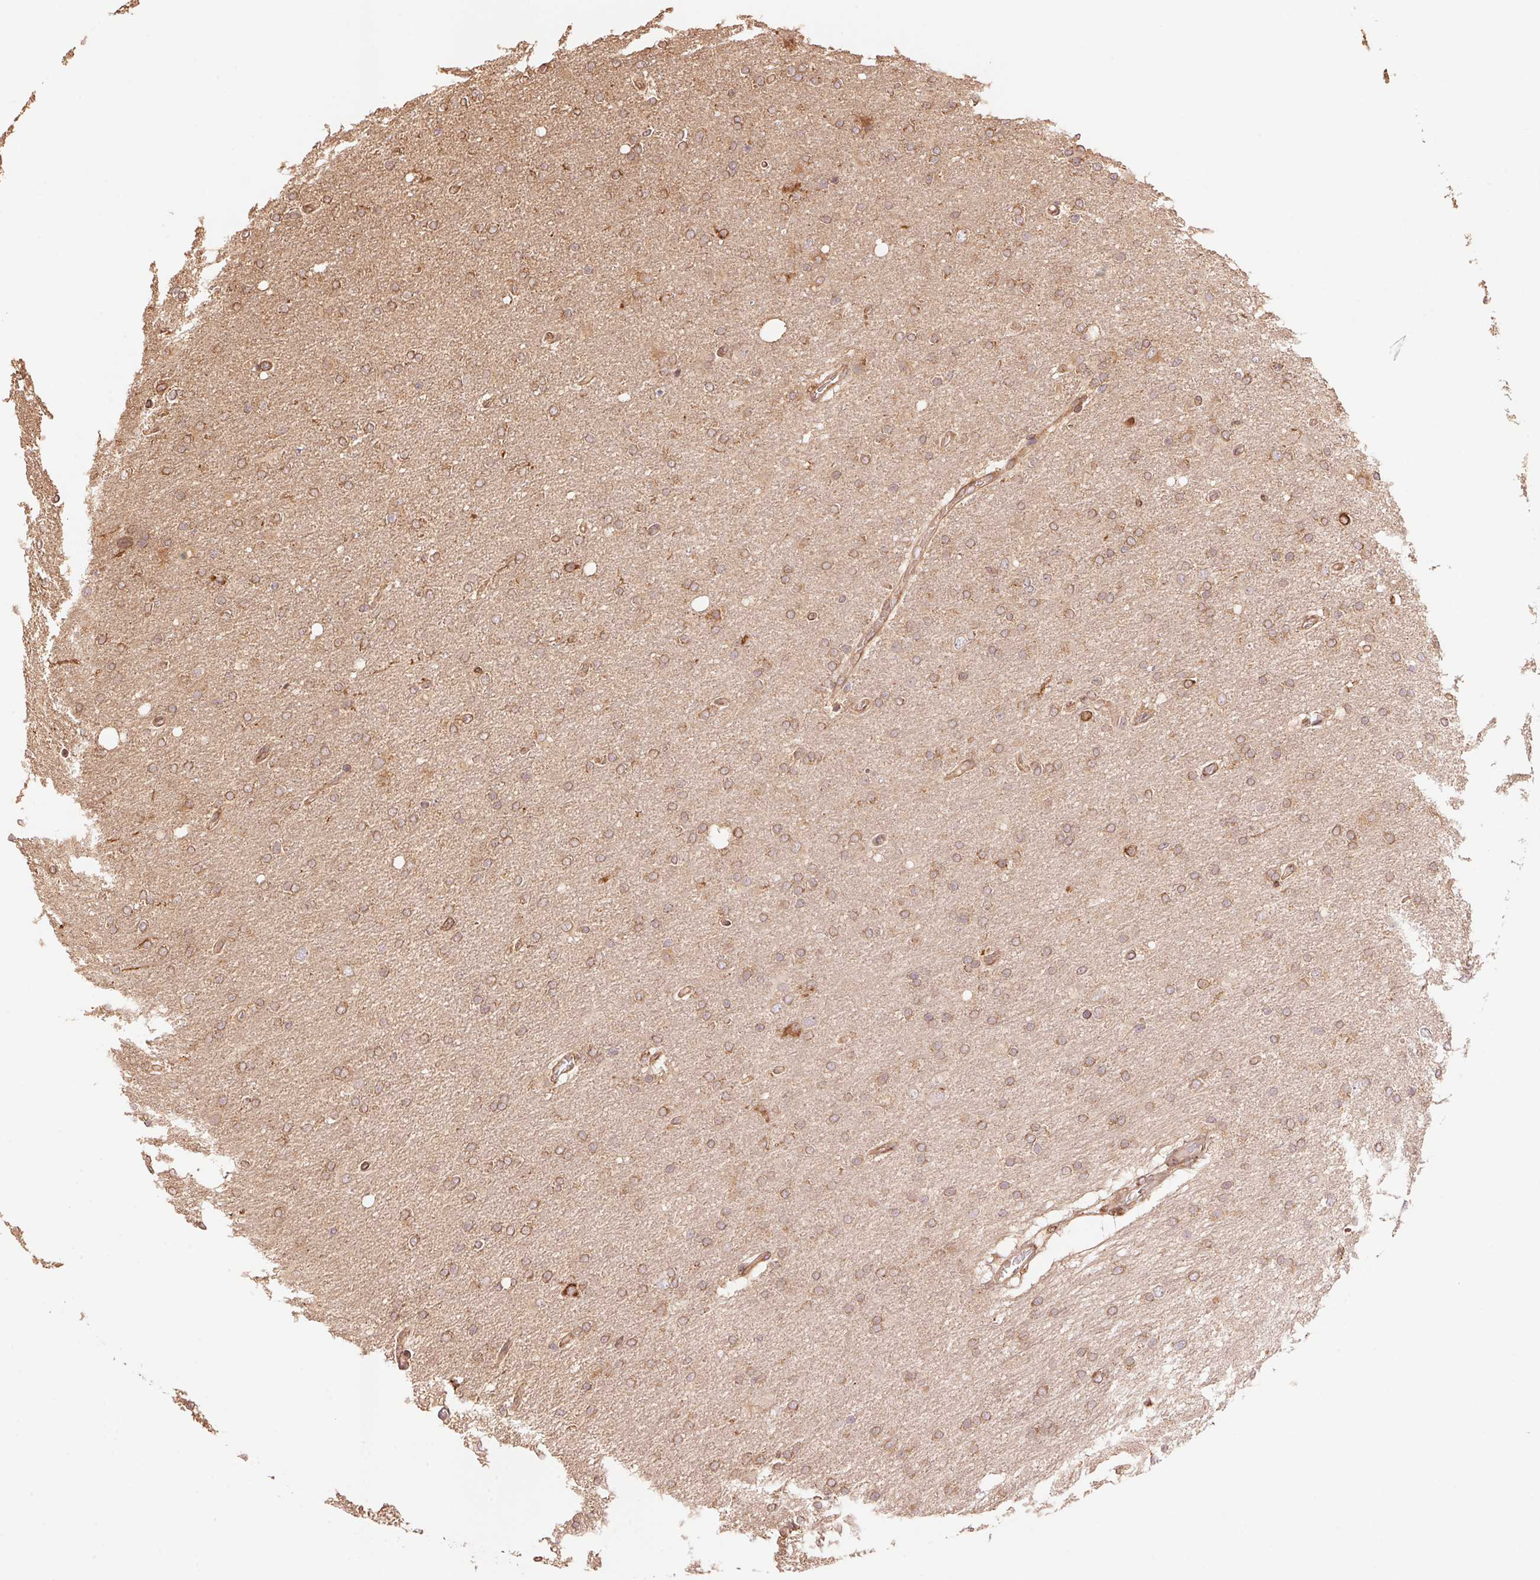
{"staining": {"intensity": "moderate", "quantity": ">75%", "location": "cytoplasmic/membranous"}, "tissue": "glioma", "cell_type": "Tumor cells", "image_type": "cancer", "snomed": [{"axis": "morphology", "description": "Glioma, malignant, High grade"}, {"axis": "topography", "description": "Cerebral cortex"}], "caption": "Tumor cells display moderate cytoplasmic/membranous staining in about >75% of cells in high-grade glioma (malignant).", "gene": "C6orf163", "patient": {"sex": "male", "age": 70}}